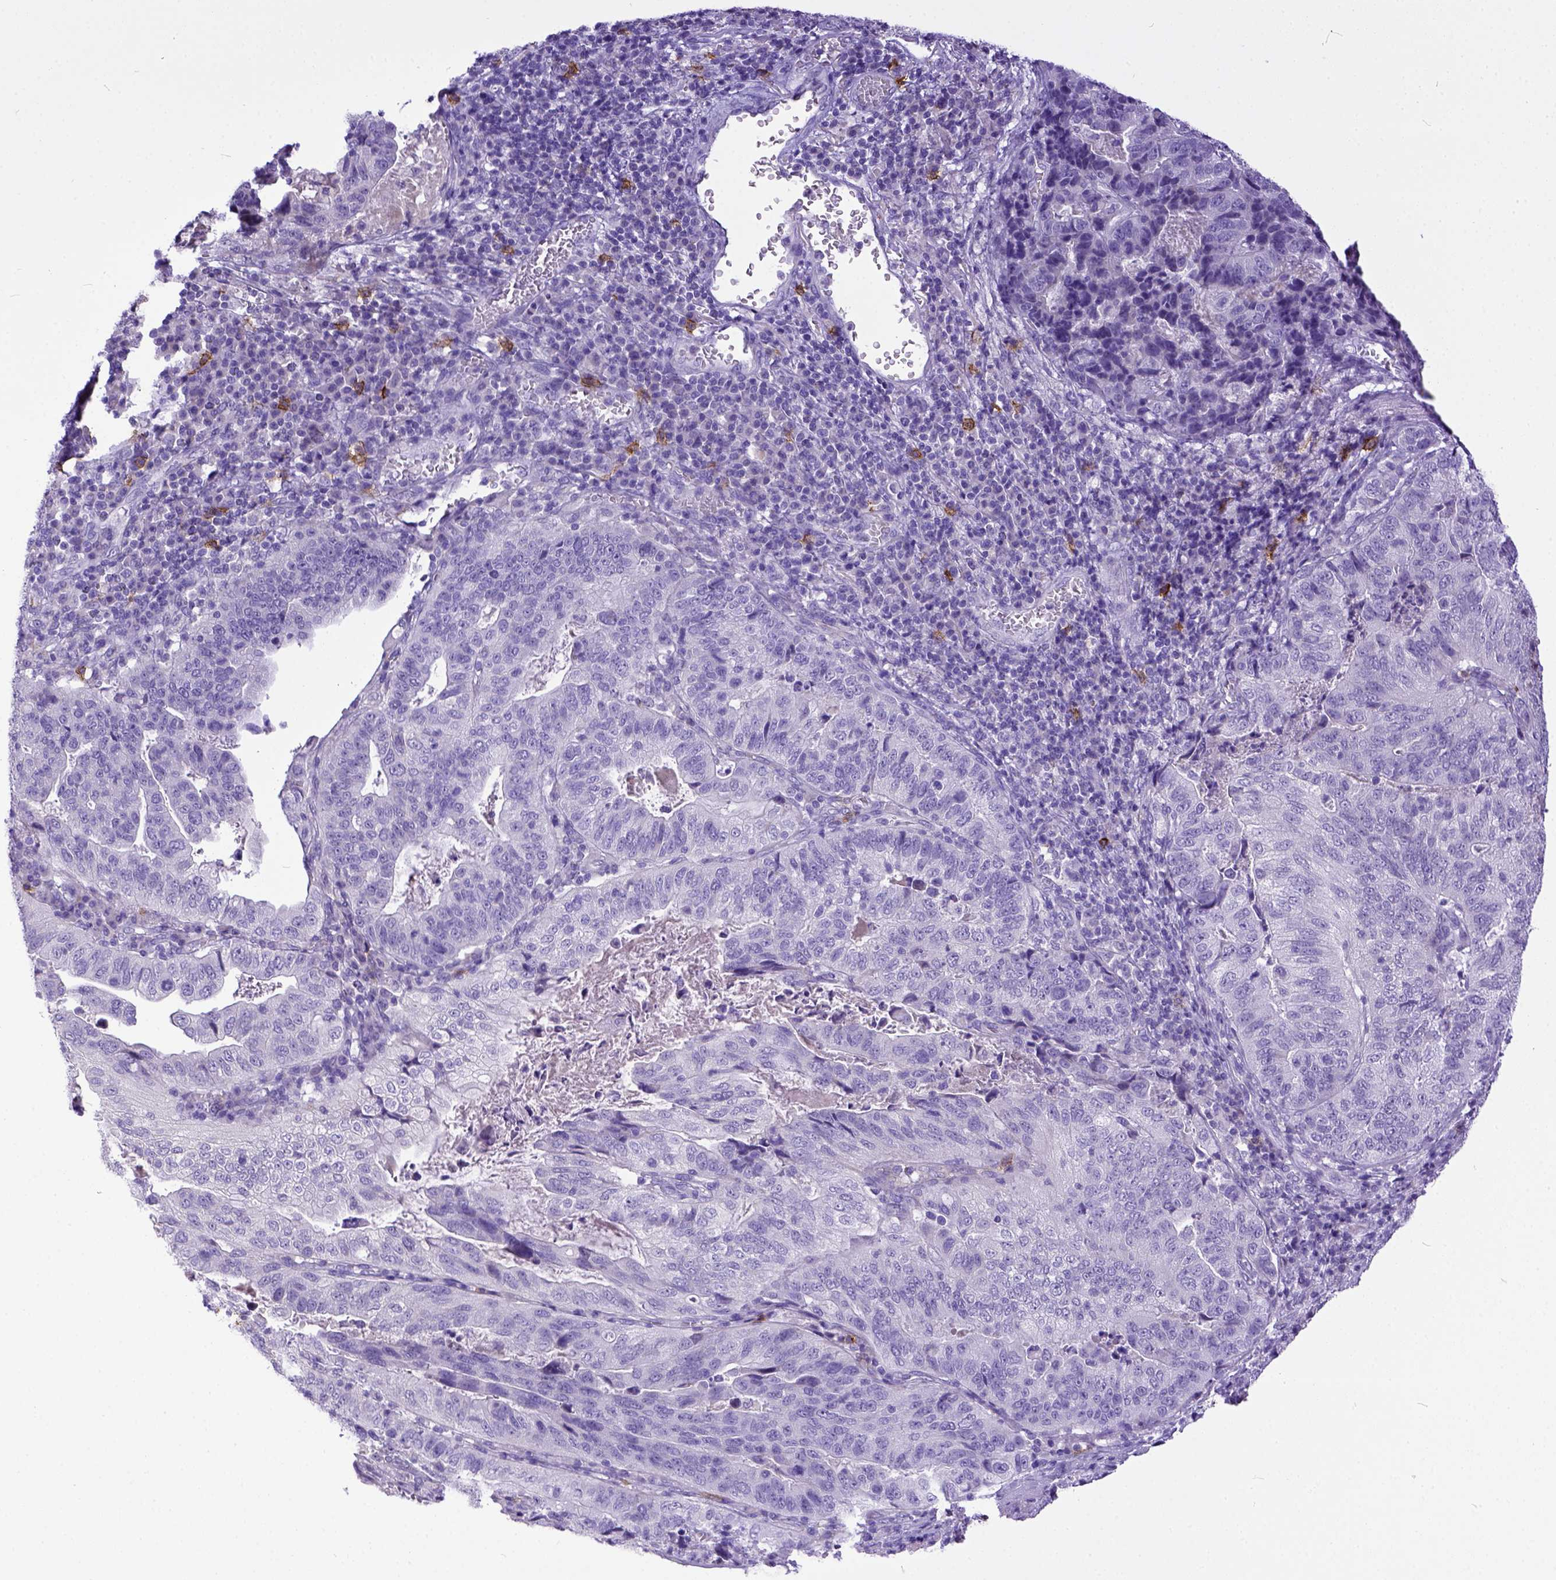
{"staining": {"intensity": "negative", "quantity": "none", "location": "none"}, "tissue": "stomach cancer", "cell_type": "Tumor cells", "image_type": "cancer", "snomed": [{"axis": "morphology", "description": "Adenocarcinoma, NOS"}, {"axis": "topography", "description": "Stomach, upper"}], "caption": "There is no significant expression in tumor cells of stomach adenocarcinoma.", "gene": "KIT", "patient": {"sex": "female", "age": 67}}